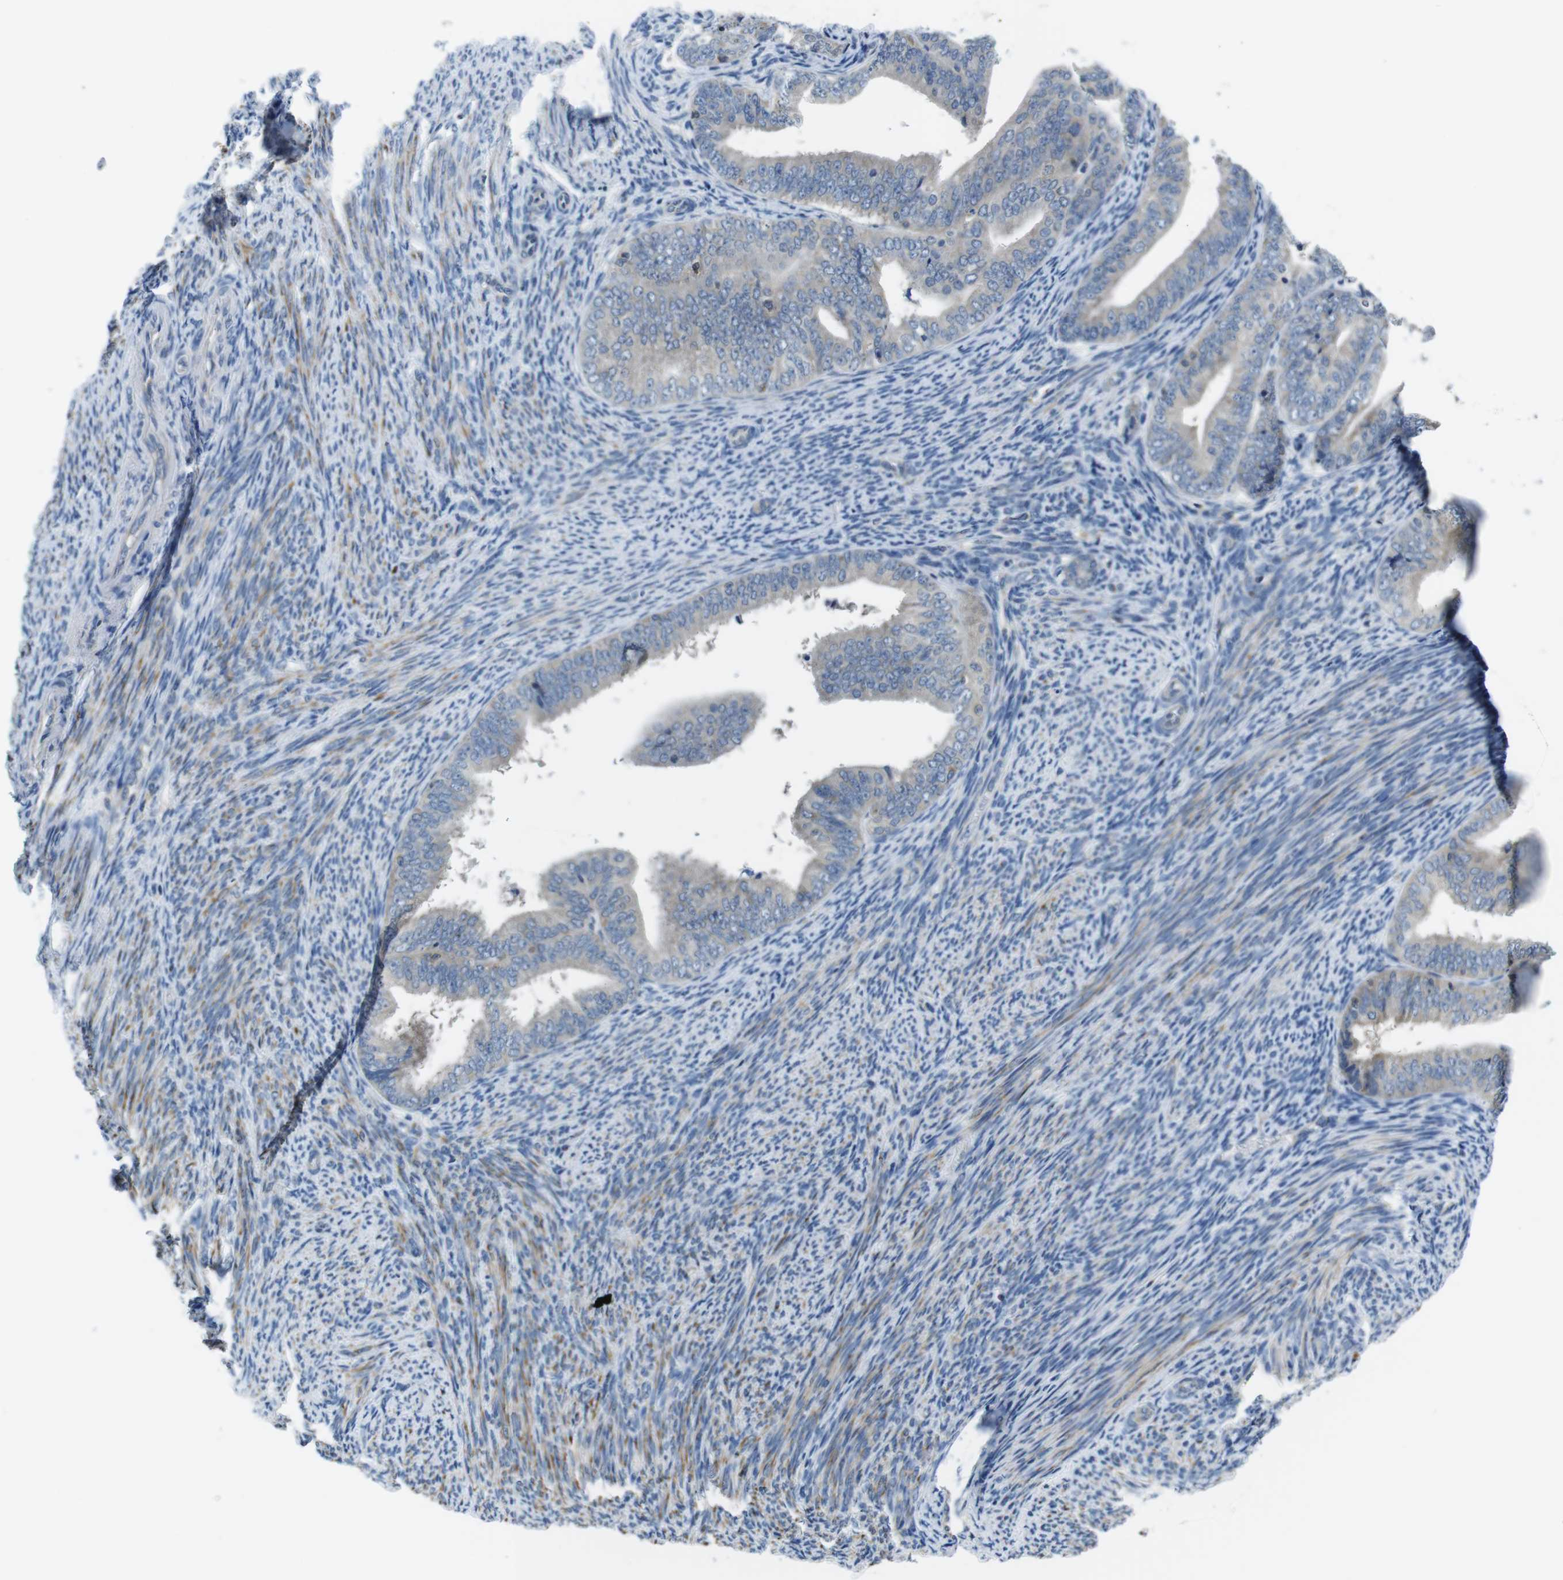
{"staining": {"intensity": "negative", "quantity": "none", "location": "none"}, "tissue": "endometrial cancer", "cell_type": "Tumor cells", "image_type": "cancer", "snomed": [{"axis": "morphology", "description": "Adenocarcinoma, NOS"}, {"axis": "topography", "description": "Endometrium"}], "caption": "Human adenocarcinoma (endometrial) stained for a protein using immunohistochemistry (IHC) exhibits no expression in tumor cells.", "gene": "PIK3CD", "patient": {"sex": "female", "age": 63}}